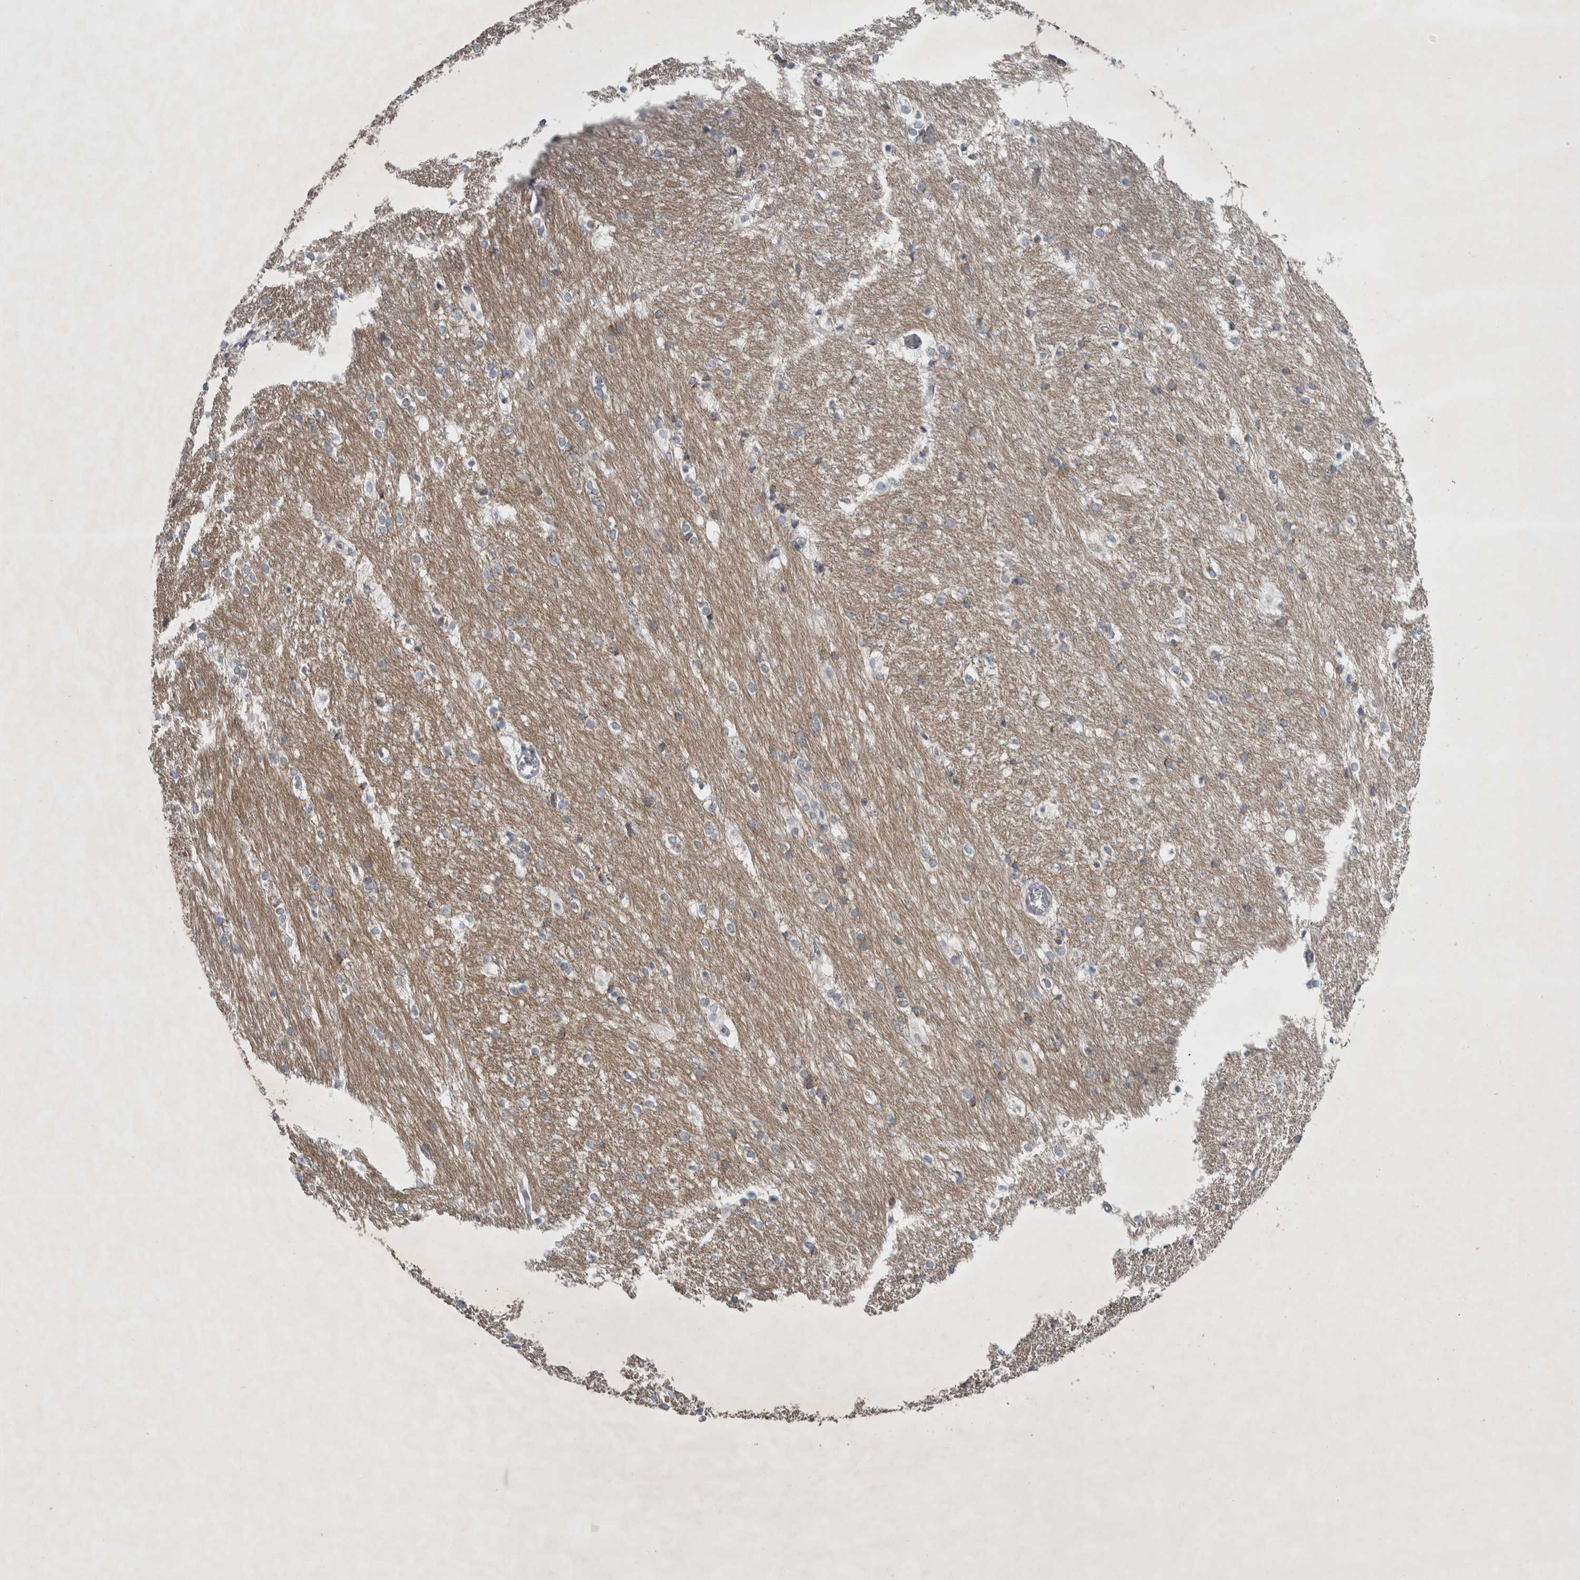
{"staining": {"intensity": "moderate", "quantity": "<25%", "location": "cytoplasmic/membranous"}, "tissue": "caudate", "cell_type": "Glial cells", "image_type": "normal", "snomed": [{"axis": "morphology", "description": "Normal tissue, NOS"}, {"axis": "topography", "description": "Lateral ventricle wall"}], "caption": "This is an image of immunohistochemistry staining of normal caudate, which shows moderate expression in the cytoplasmic/membranous of glial cells.", "gene": "FXYD7", "patient": {"sex": "female", "age": 19}}